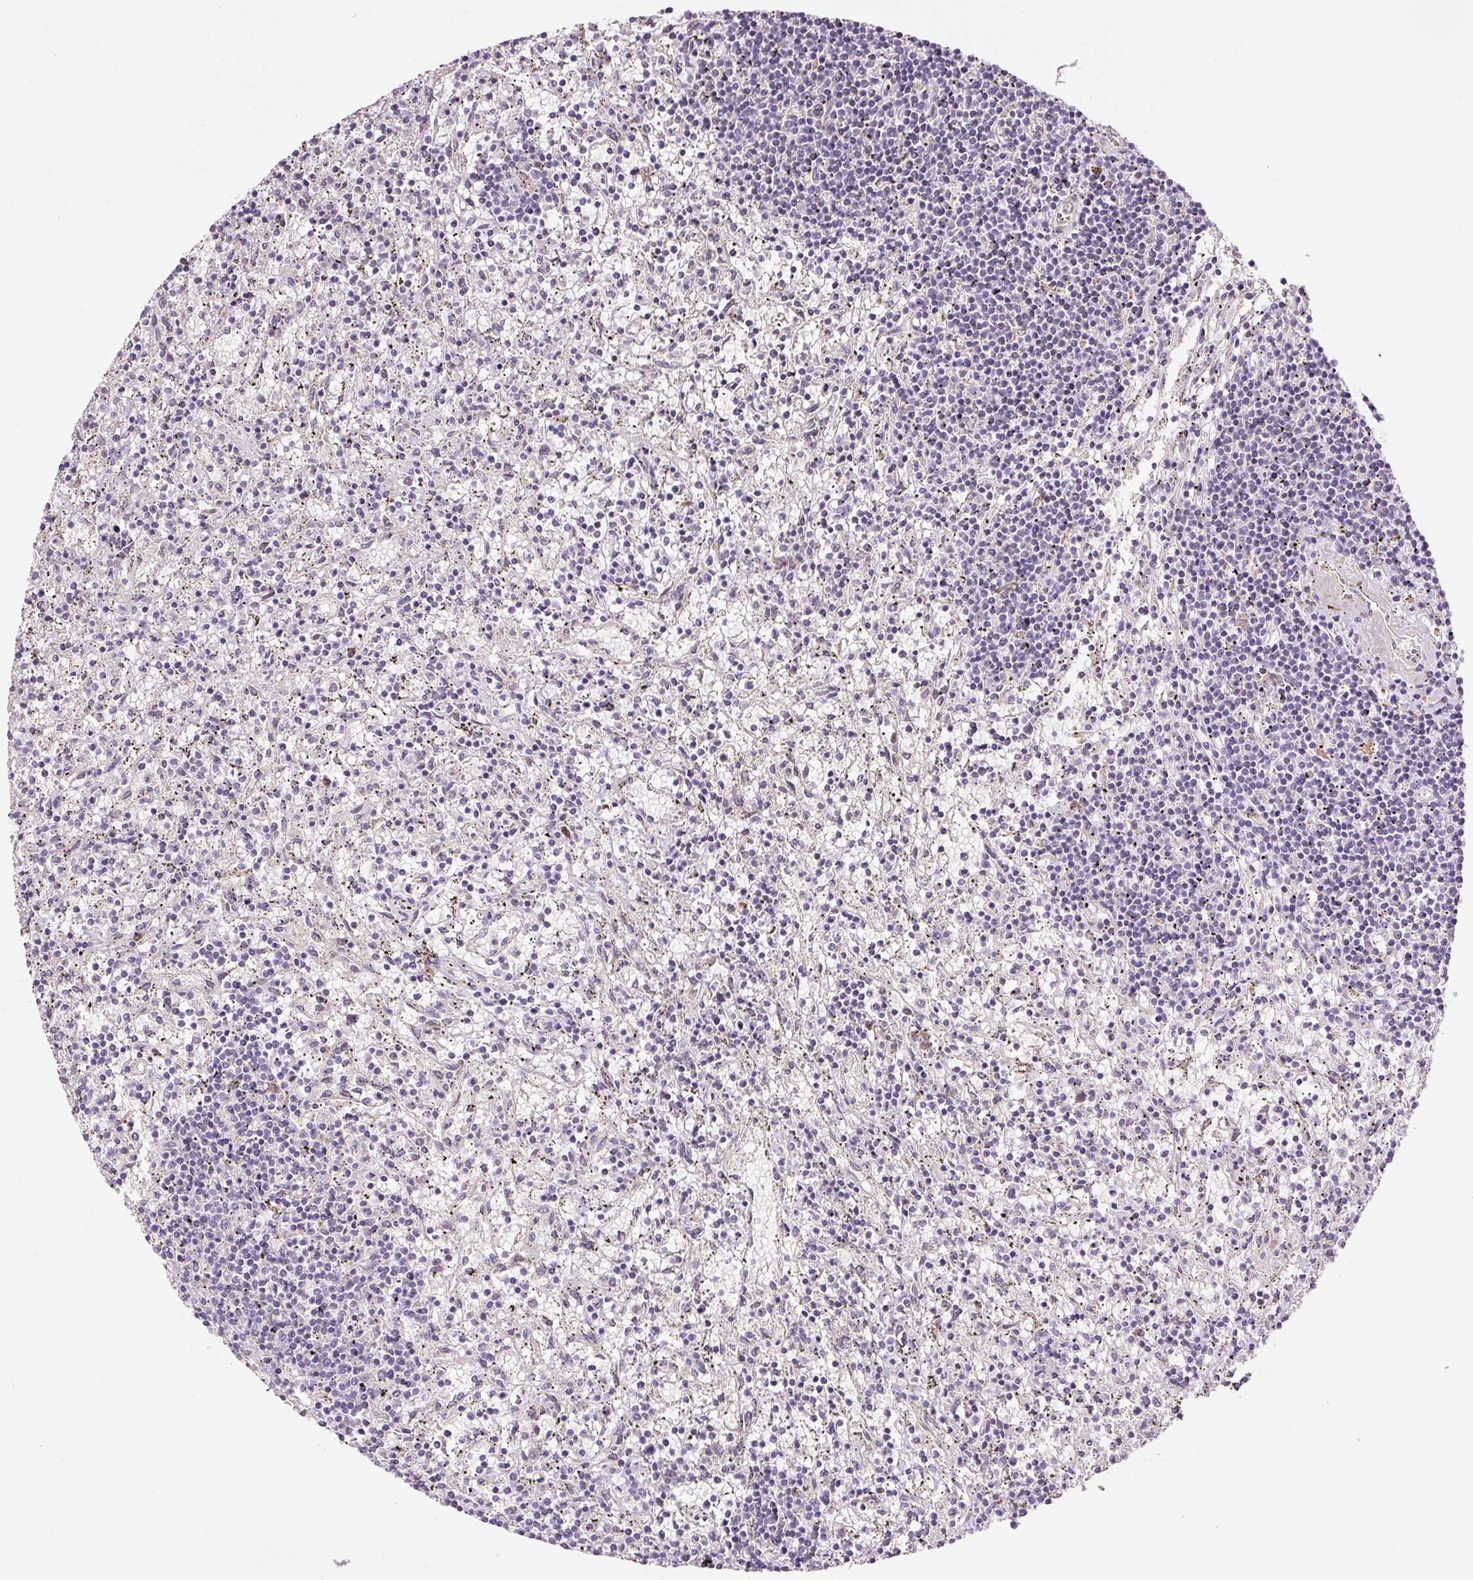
{"staining": {"intensity": "negative", "quantity": "none", "location": "none"}, "tissue": "lymphoma", "cell_type": "Tumor cells", "image_type": "cancer", "snomed": [{"axis": "morphology", "description": "Malignant lymphoma, non-Hodgkin's type, Low grade"}, {"axis": "topography", "description": "Spleen"}], "caption": "High power microscopy image of an IHC micrograph of lymphoma, revealing no significant expression in tumor cells. Brightfield microscopy of IHC stained with DAB (3,3'-diaminobenzidine) (brown) and hematoxylin (blue), captured at high magnification.", "gene": "ANKRD20A1", "patient": {"sex": "male", "age": 76}}